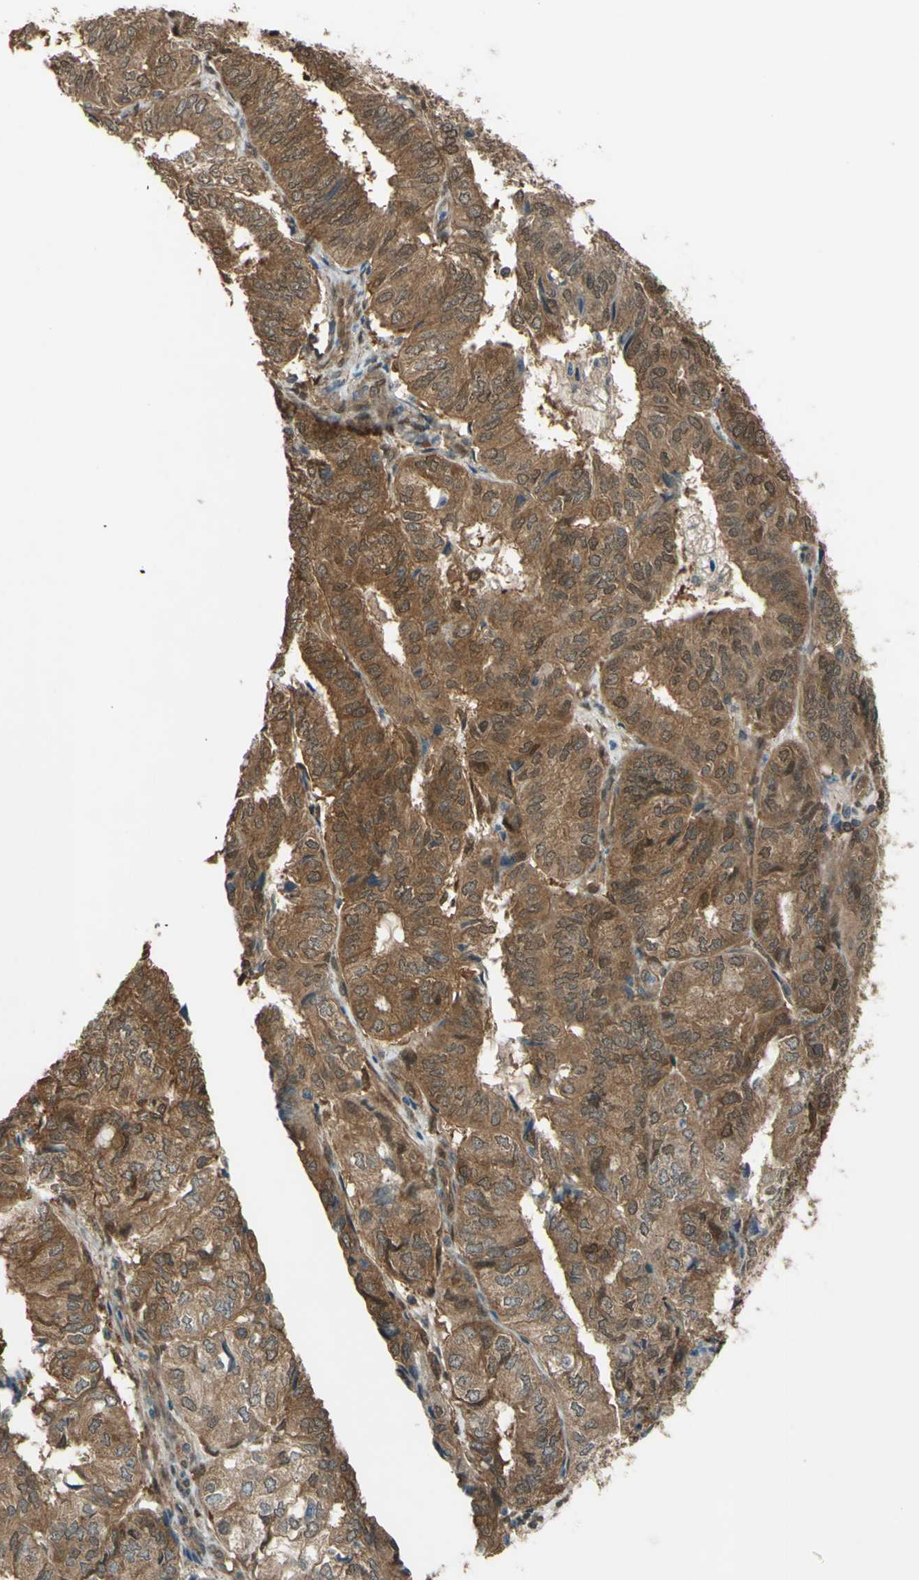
{"staining": {"intensity": "moderate", "quantity": ">75%", "location": "cytoplasmic/membranous"}, "tissue": "endometrial cancer", "cell_type": "Tumor cells", "image_type": "cancer", "snomed": [{"axis": "morphology", "description": "Adenocarcinoma, NOS"}, {"axis": "topography", "description": "Uterus"}], "caption": "DAB immunohistochemical staining of endometrial cancer (adenocarcinoma) shows moderate cytoplasmic/membranous protein positivity in approximately >75% of tumor cells.", "gene": "YWHAQ", "patient": {"sex": "female", "age": 60}}